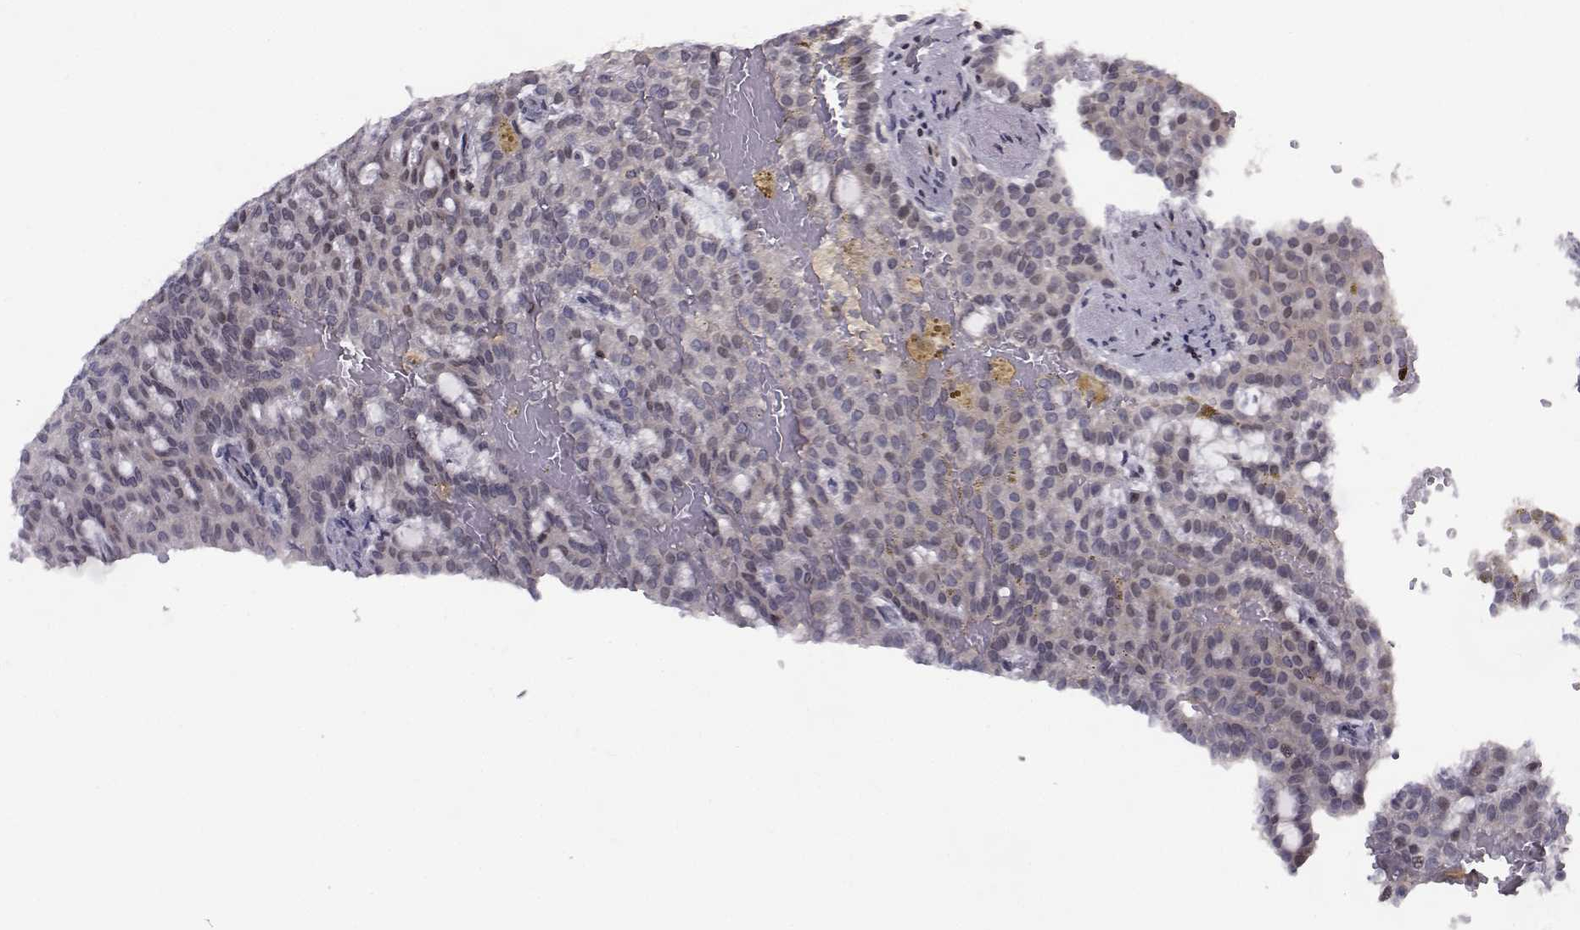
{"staining": {"intensity": "negative", "quantity": "none", "location": "none"}, "tissue": "renal cancer", "cell_type": "Tumor cells", "image_type": "cancer", "snomed": [{"axis": "morphology", "description": "Adenocarcinoma, NOS"}, {"axis": "topography", "description": "Kidney"}], "caption": "Renal adenocarcinoma was stained to show a protein in brown. There is no significant positivity in tumor cells.", "gene": "PCP4L1", "patient": {"sex": "male", "age": 63}}